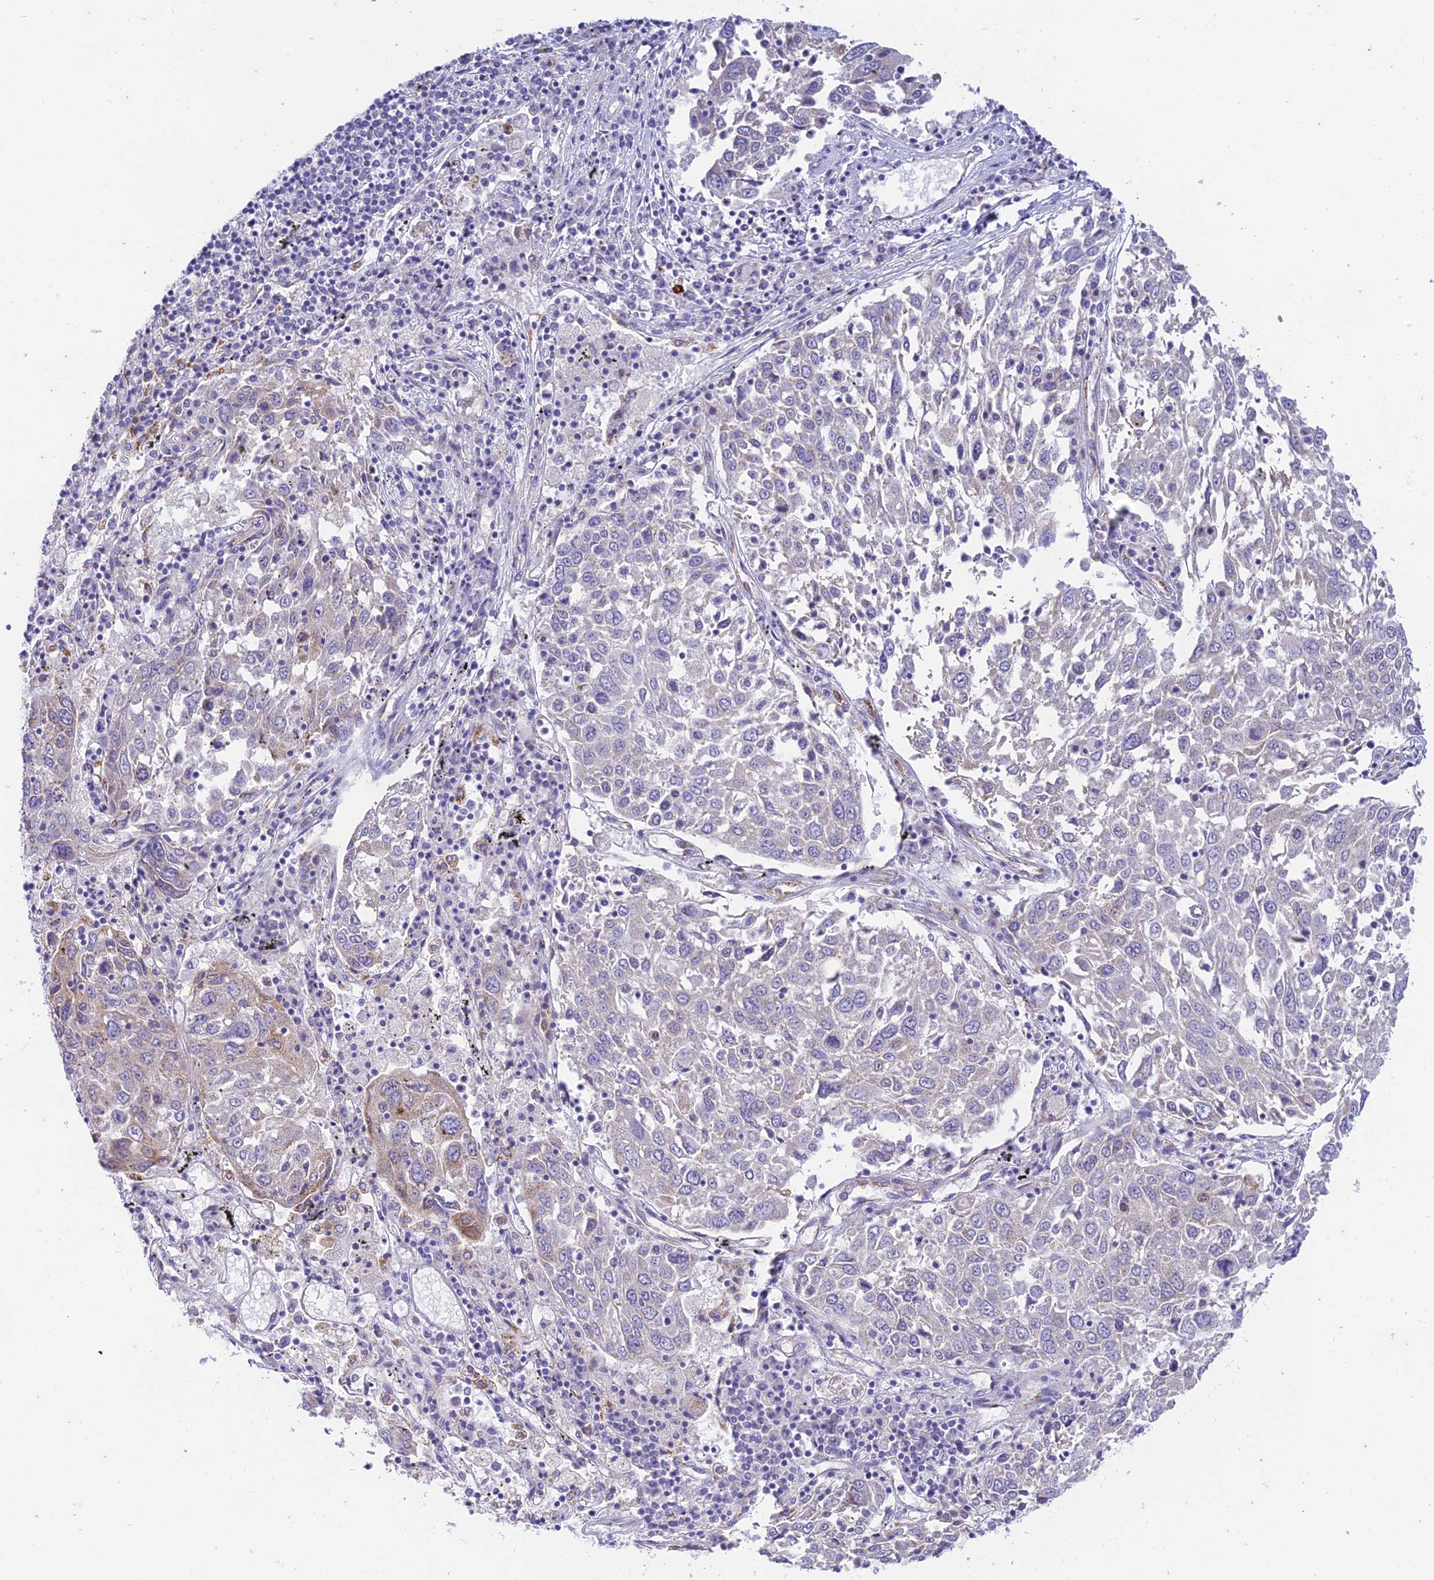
{"staining": {"intensity": "weak", "quantity": "<25%", "location": "cytoplasmic/membranous"}, "tissue": "lung cancer", "cell_type": "Tumor cells", "image_type": "cancer", "snomed": [{"axis": "morphology", "description": "Squamous cell carcinoma, NOS"}, {"axis": "topography", "description": "Lung"}], "caption": "Immunohistochemistry of lung cancer (squamous cell carcinoma) shows no staining in tumor cells.", "gene": "PTCD2", "patient": {"sex": "male", "age": 65}}